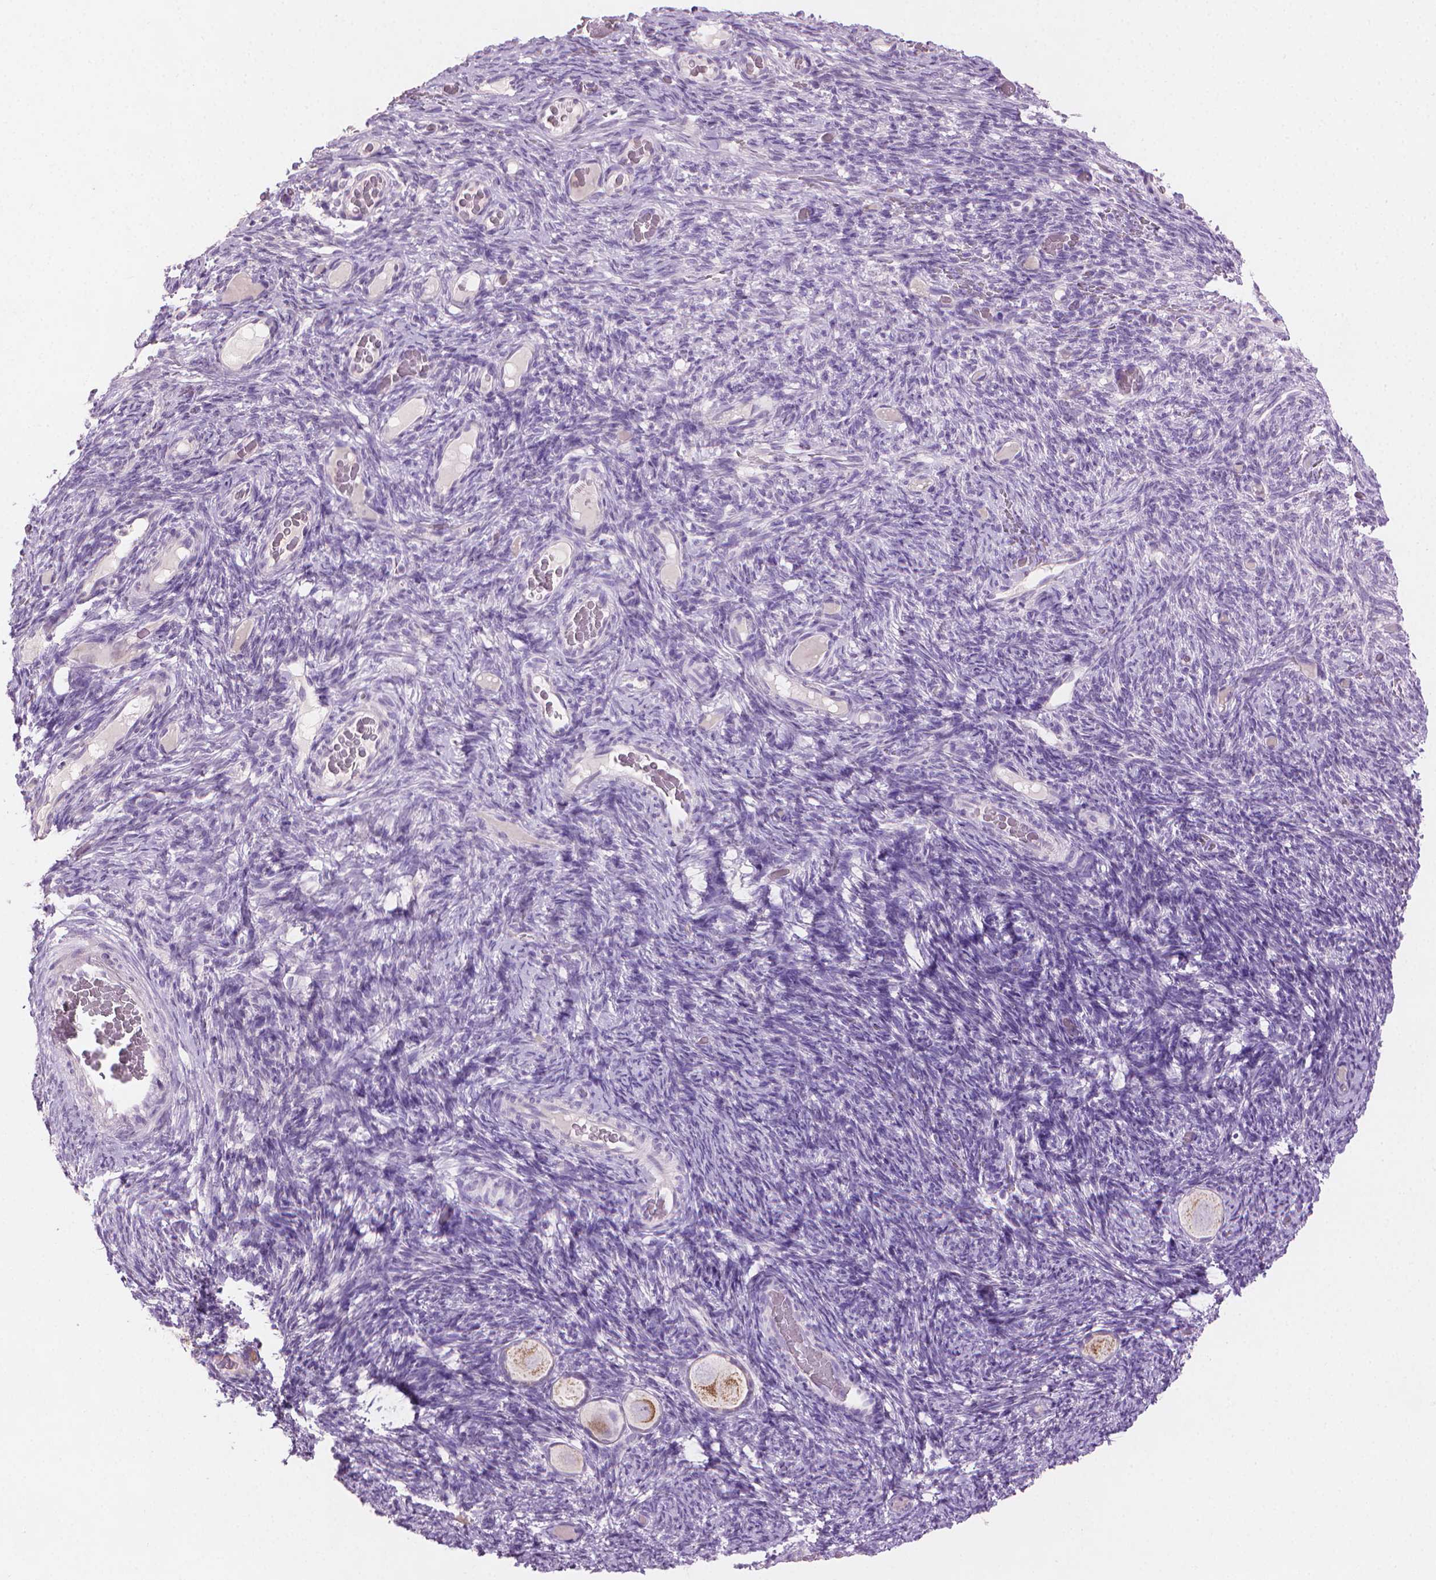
{"staining": {"intensity": "moderate", "quantity": ">75%", "location": "cytoplasmic/membranous"}, "tissue": "ovary", "cell_type": "Follicle cells", "image_type": "normal", "snomed": [{"axis": "morphology", "description": "Normal tissue, NOS"}, {"axis": "topography", "description": "Ovary"}], "caption": "The immunohistochemical stain highlights moderate cytoplasmic/membranous positivity in follicle cells of benign ovary.", "gene": "MLANA", "patient": {"sex": "female", "age": 34}}